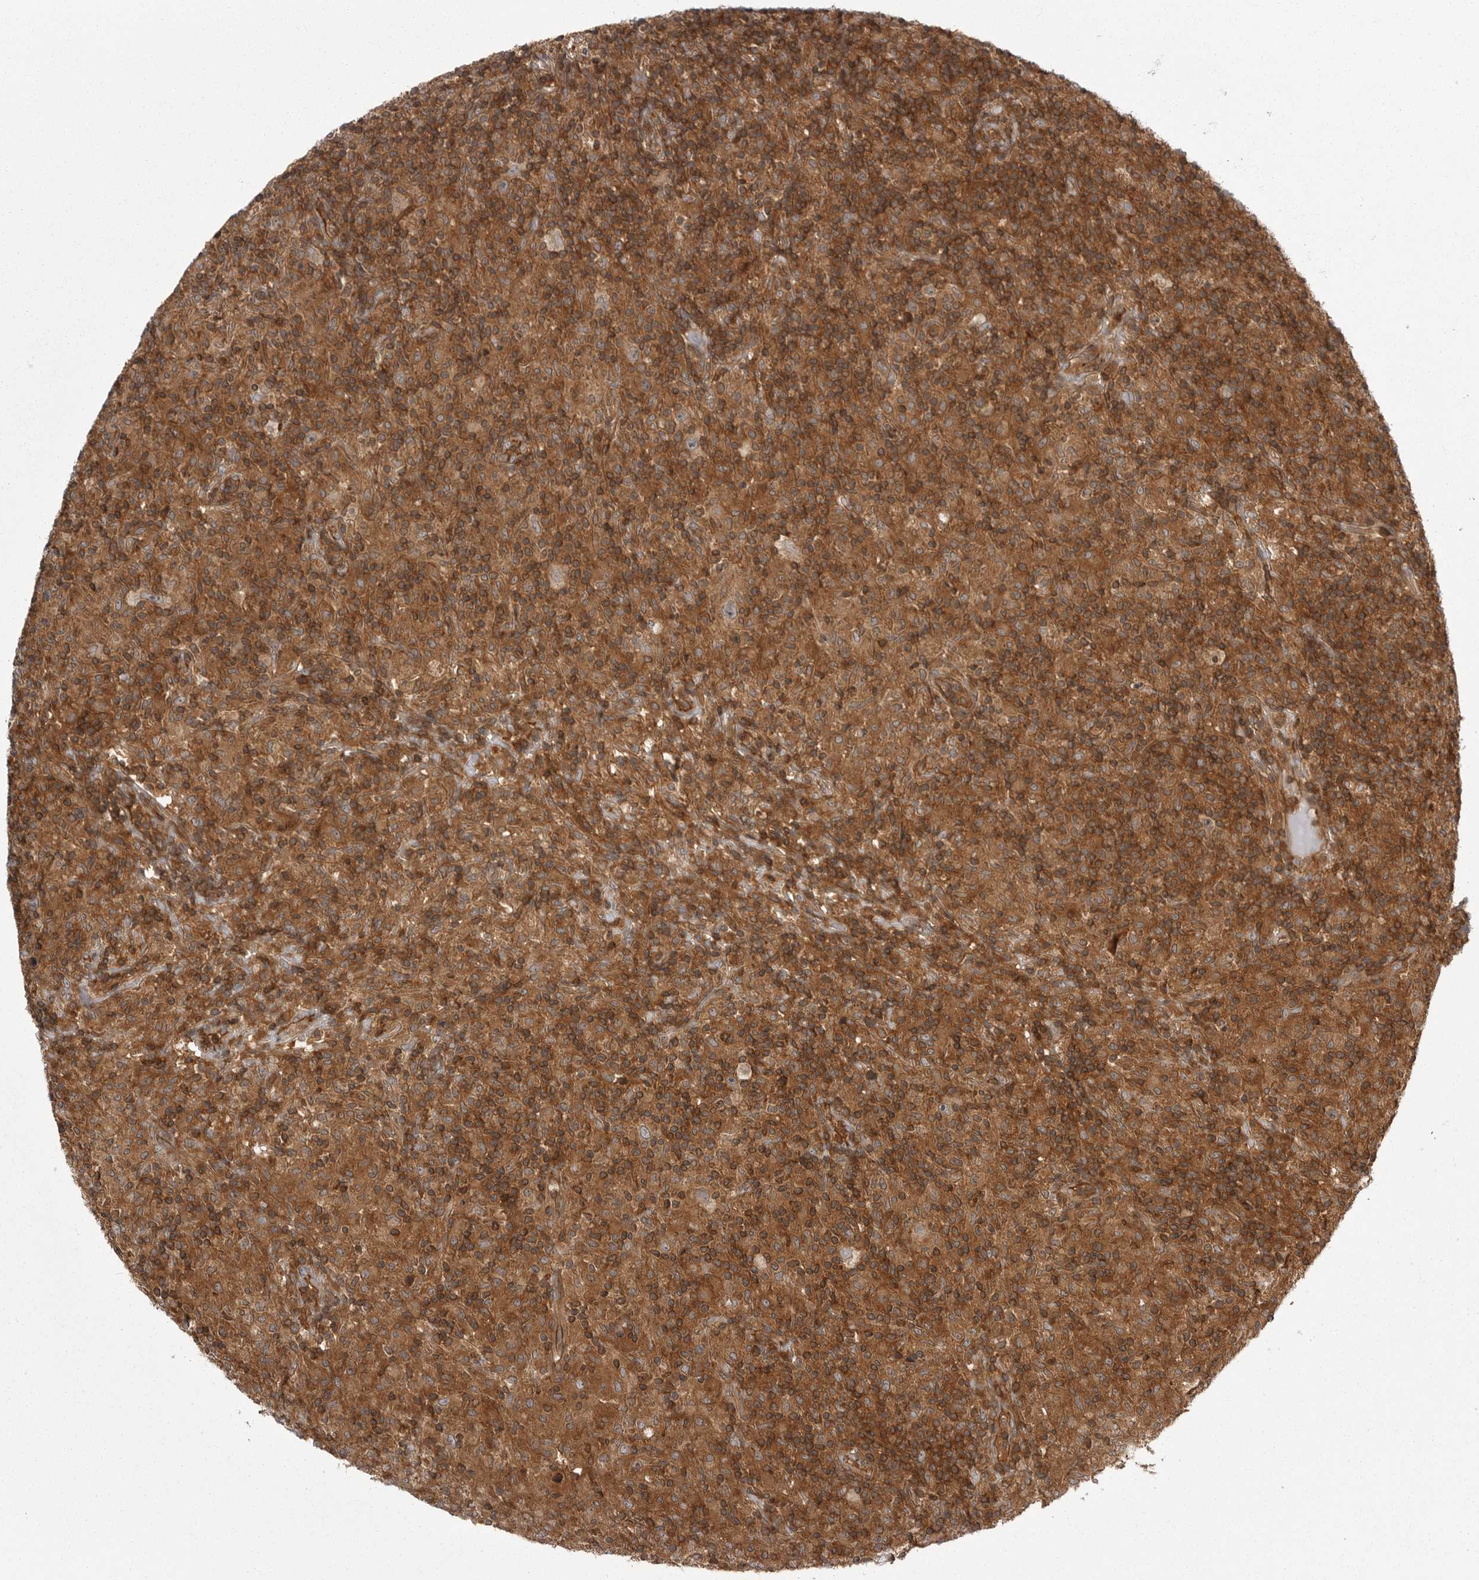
{"staining": {"intensity": "weak", "quantity": "25%-75%", "location": "cytoplasmic/membranous"}, "tissue": "lymphoma", "cell_type": "Tumor cells", "image_type": "cancer", "snomed": [{"axis": "morphology", "description": "Hodgkin's disease, NOS"}, {"axis": "topography", "description": "Lymph node"}], "caption": "IHC of lymphoma exhibits low levels of weak cytoplasmic/membranous expression in approximately 25%-75% of tumor cells. (IHC, brightfield microscopy, high magnification).", "gene": "STK24", "patient": {"sex": "male", "age": 70}}